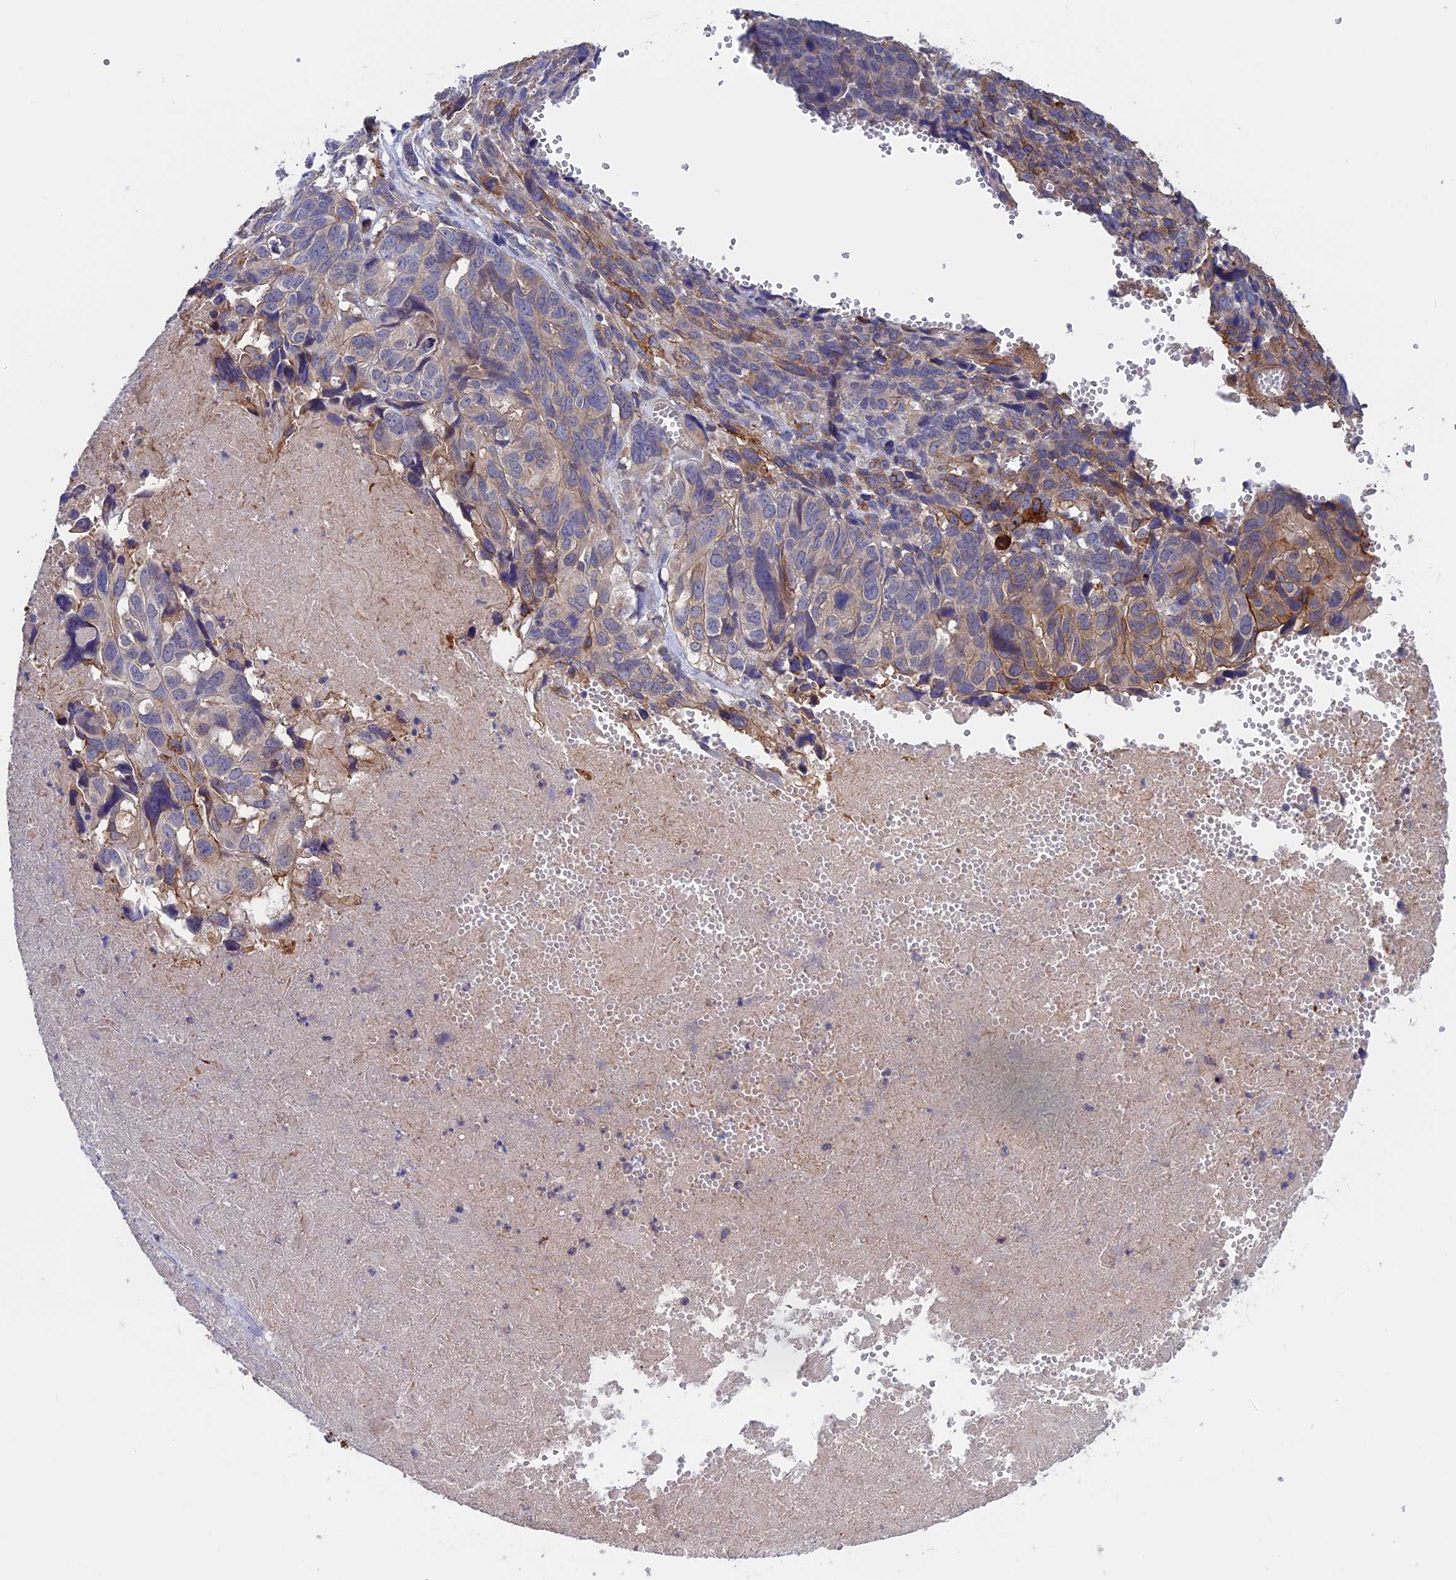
{"staining": {"intensity": "moderate", "quantity": "<25%", "location": "cytoplasmic/membranous"}, "tissue": "ovarian cancer", "cell_type": "Tumor cells", "image_type": "cancer", "snomed": [{"axis": "morphology", "description": "Cystadenocarcinoma, serous, NOS"}, {"axis": "topography", "description": "Ovary"}], "caption": "A brown stain highlights moderate cytoplasmic/membranous expression of a protein in human serous cystadenocarcinoma (ovarian) tumor cells.", "gene": "SLC9A5", "patient": {"sex": "female", "age": 79}}